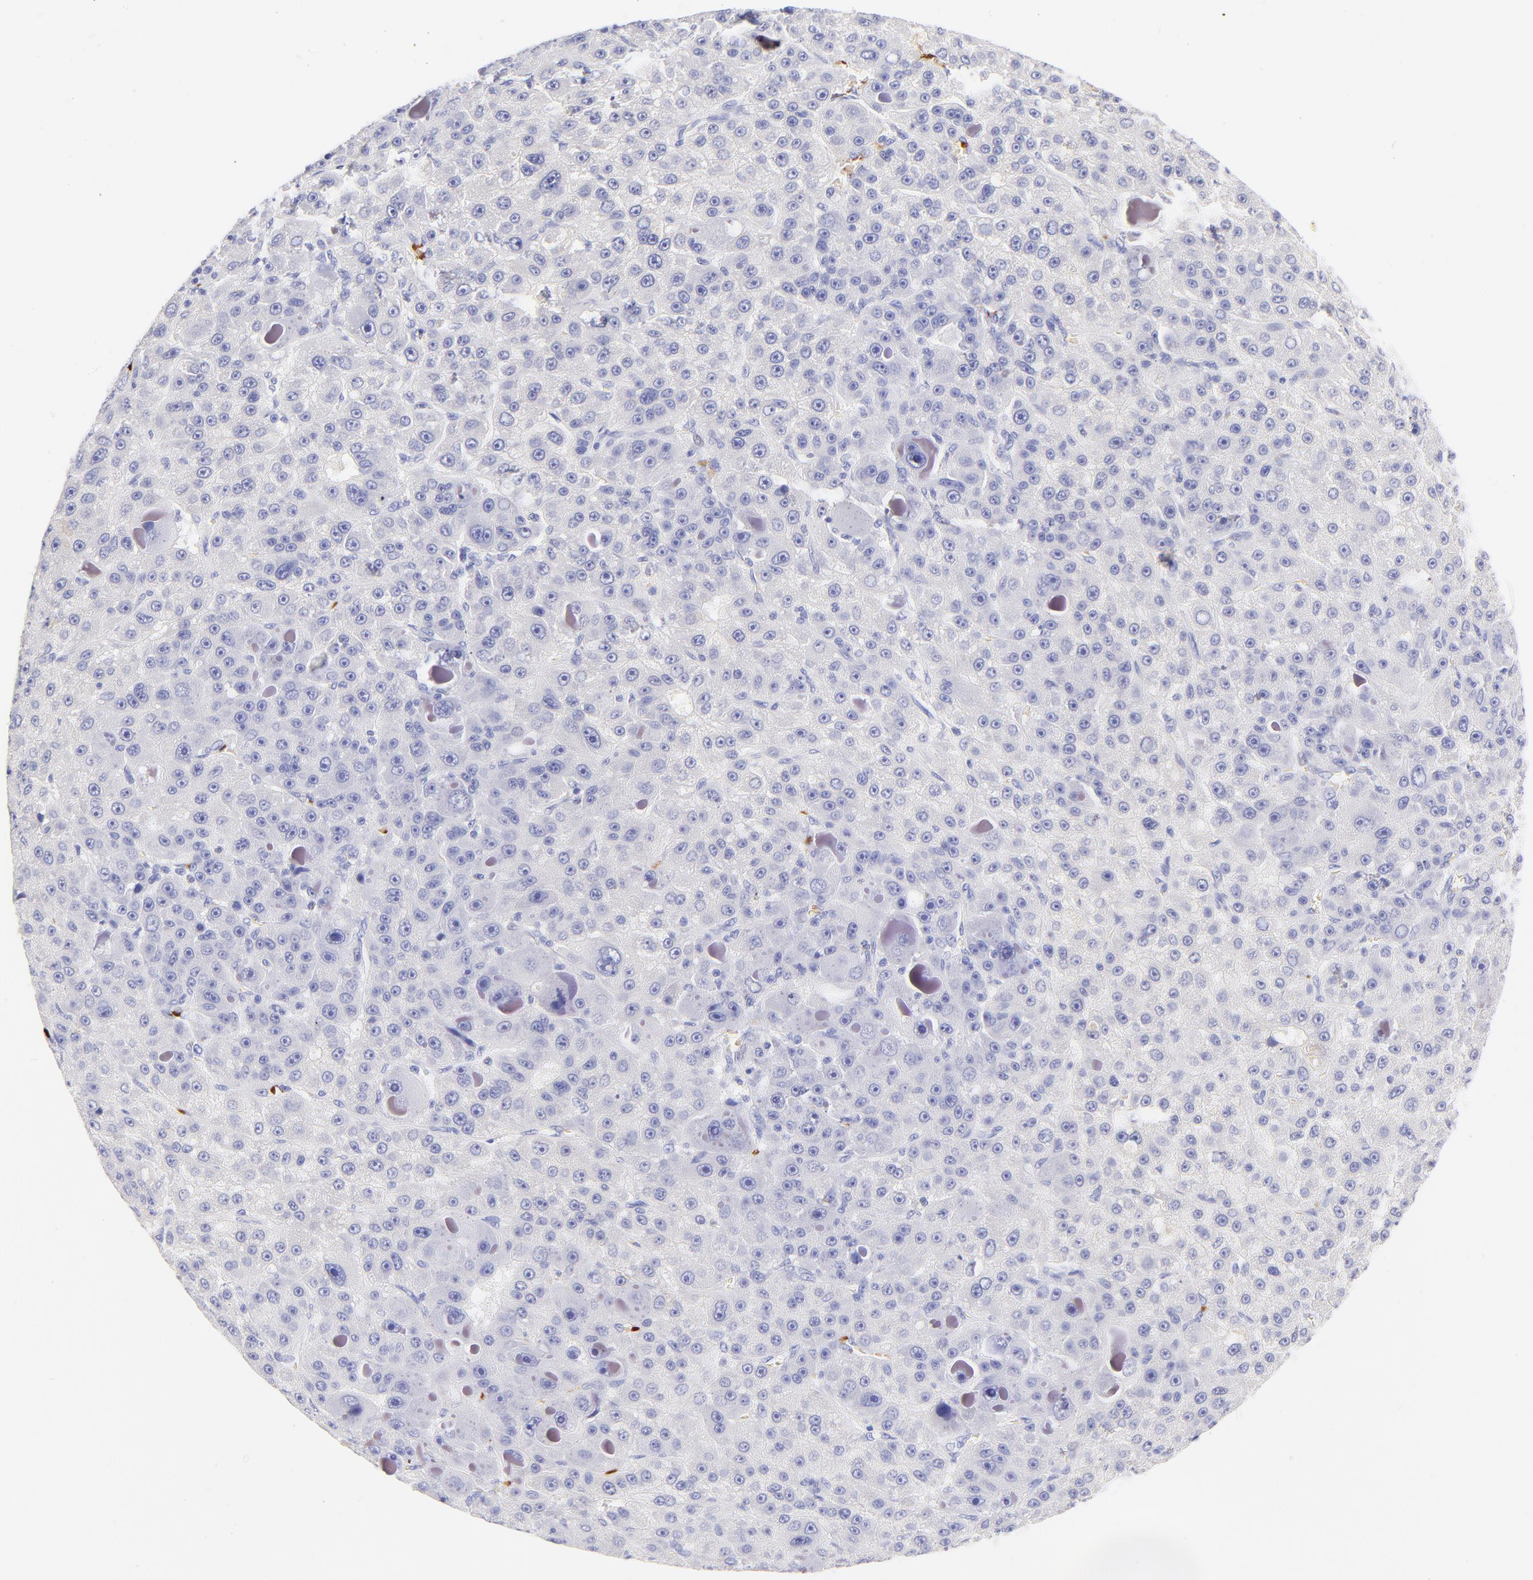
{"staining": {"intensity": "negative", "quantity": "none", "location": "none"}, "tissue": "liver cancer", "cell_type": "Tumor cells", "image_type": "cancer", "snomed": [{"axis": "morphology", "description": "Carcinoma, Hepatocellular, NOS"}, {"axis": "topography", "description": "Liver"}], "caption": "Immunohistochemistry (IHC) of human liver cancer (hepatocellular carcinoma) exhibits no staining in tumor cells.", "gene": "FRMPD3", "patient": {"sex": "male", "age": 76}}